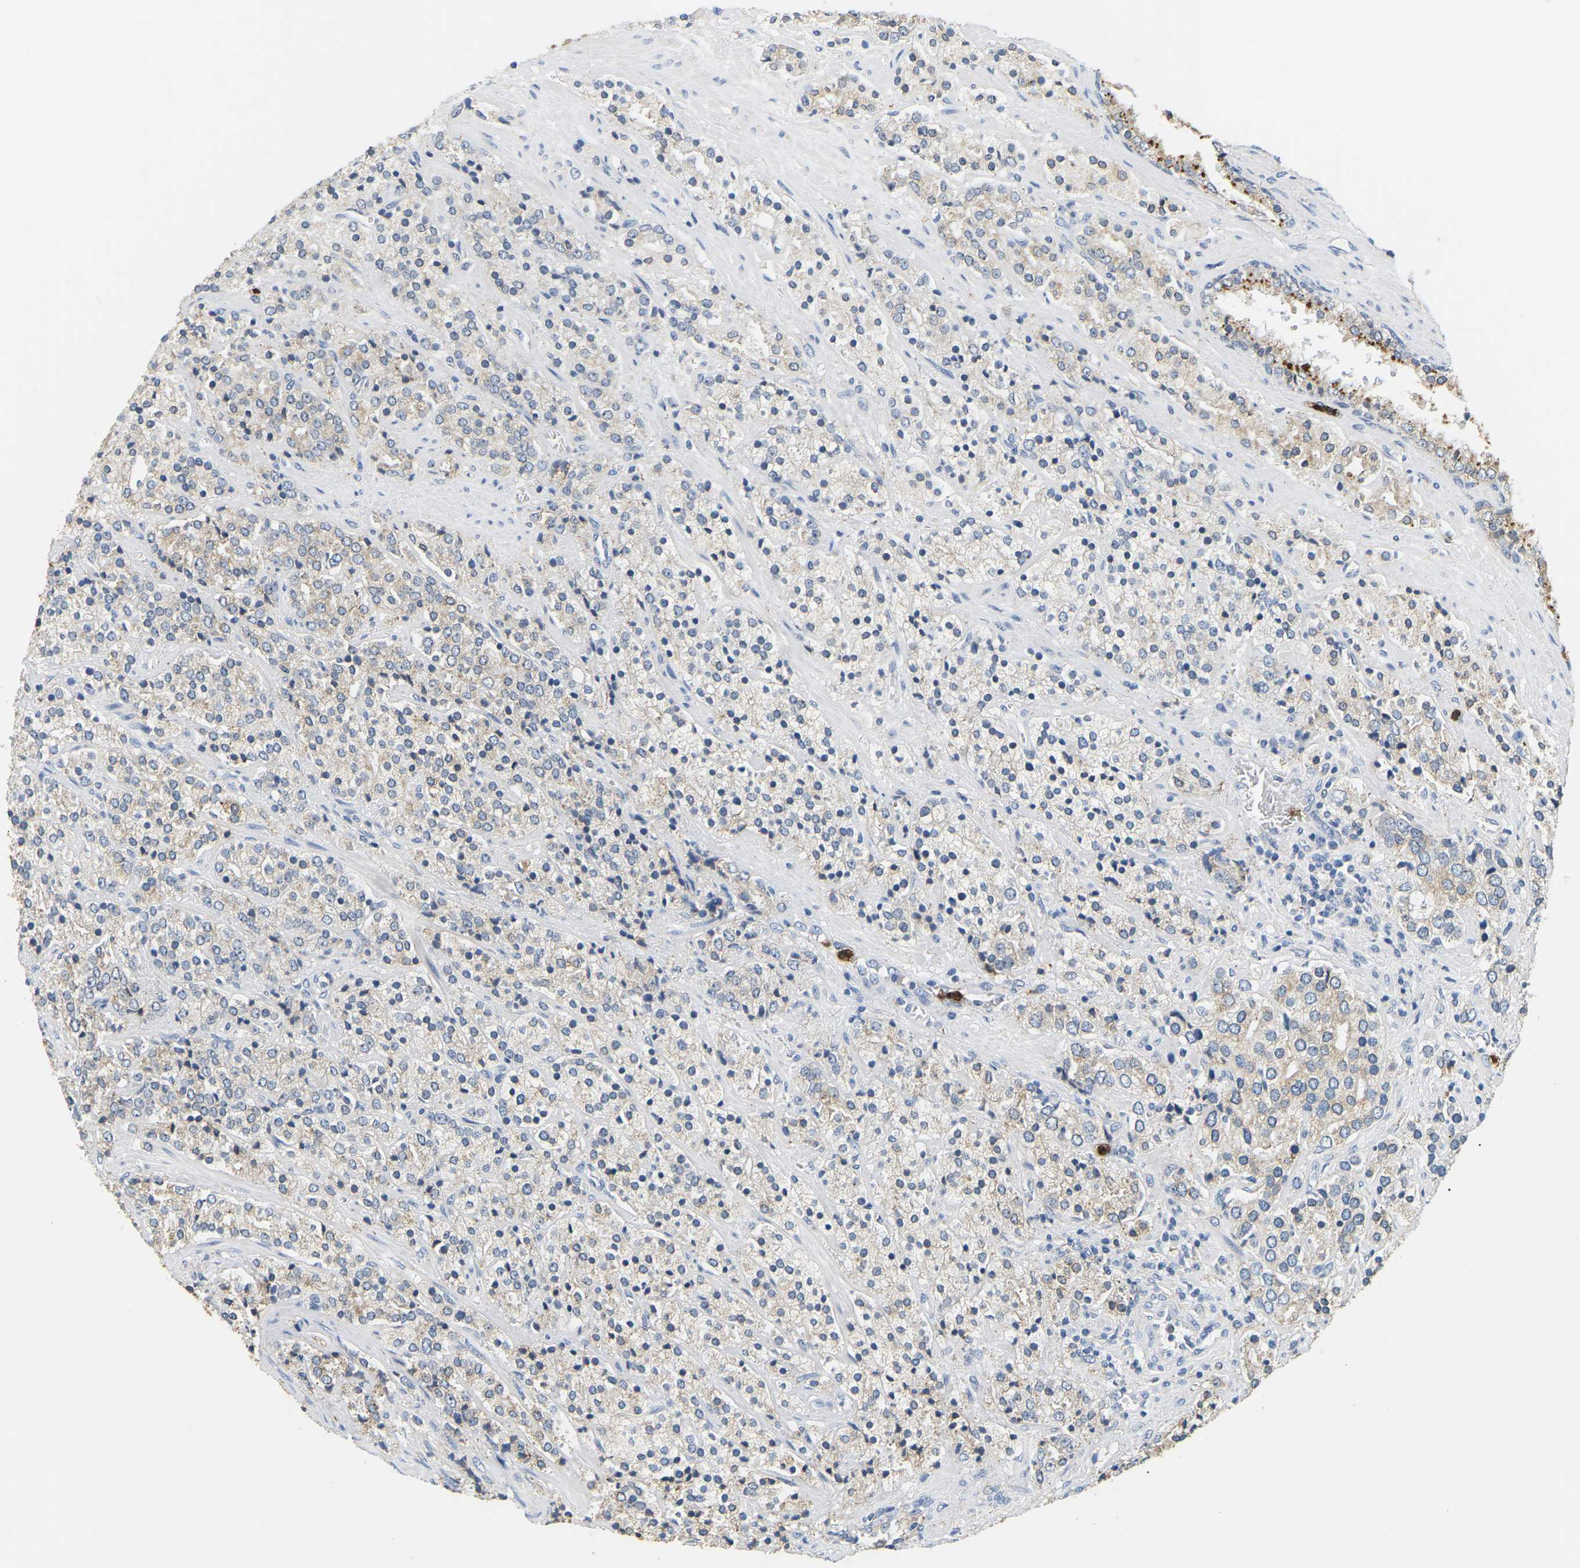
{"staining": {"intensity": "weak", "quantity": "<25%", "location": "cytoplasmic/membranous"}, "tissue": "prostate cancer", "cell_type": "Tumor cells", "image_type": "cancer", "snomed": [{"axis": "morphology", "description": "Adenocarcinoma, High grade"}, {"axis": "topography", "description": "Prostate"}], "caption": "Immunohistochemical staining of human prostate cancer (adenocarcinoma (high-grade)) displays no significant staining in tumor cells.", "gene": "ADM", "patient": {"sex": "male", "age": 71}}